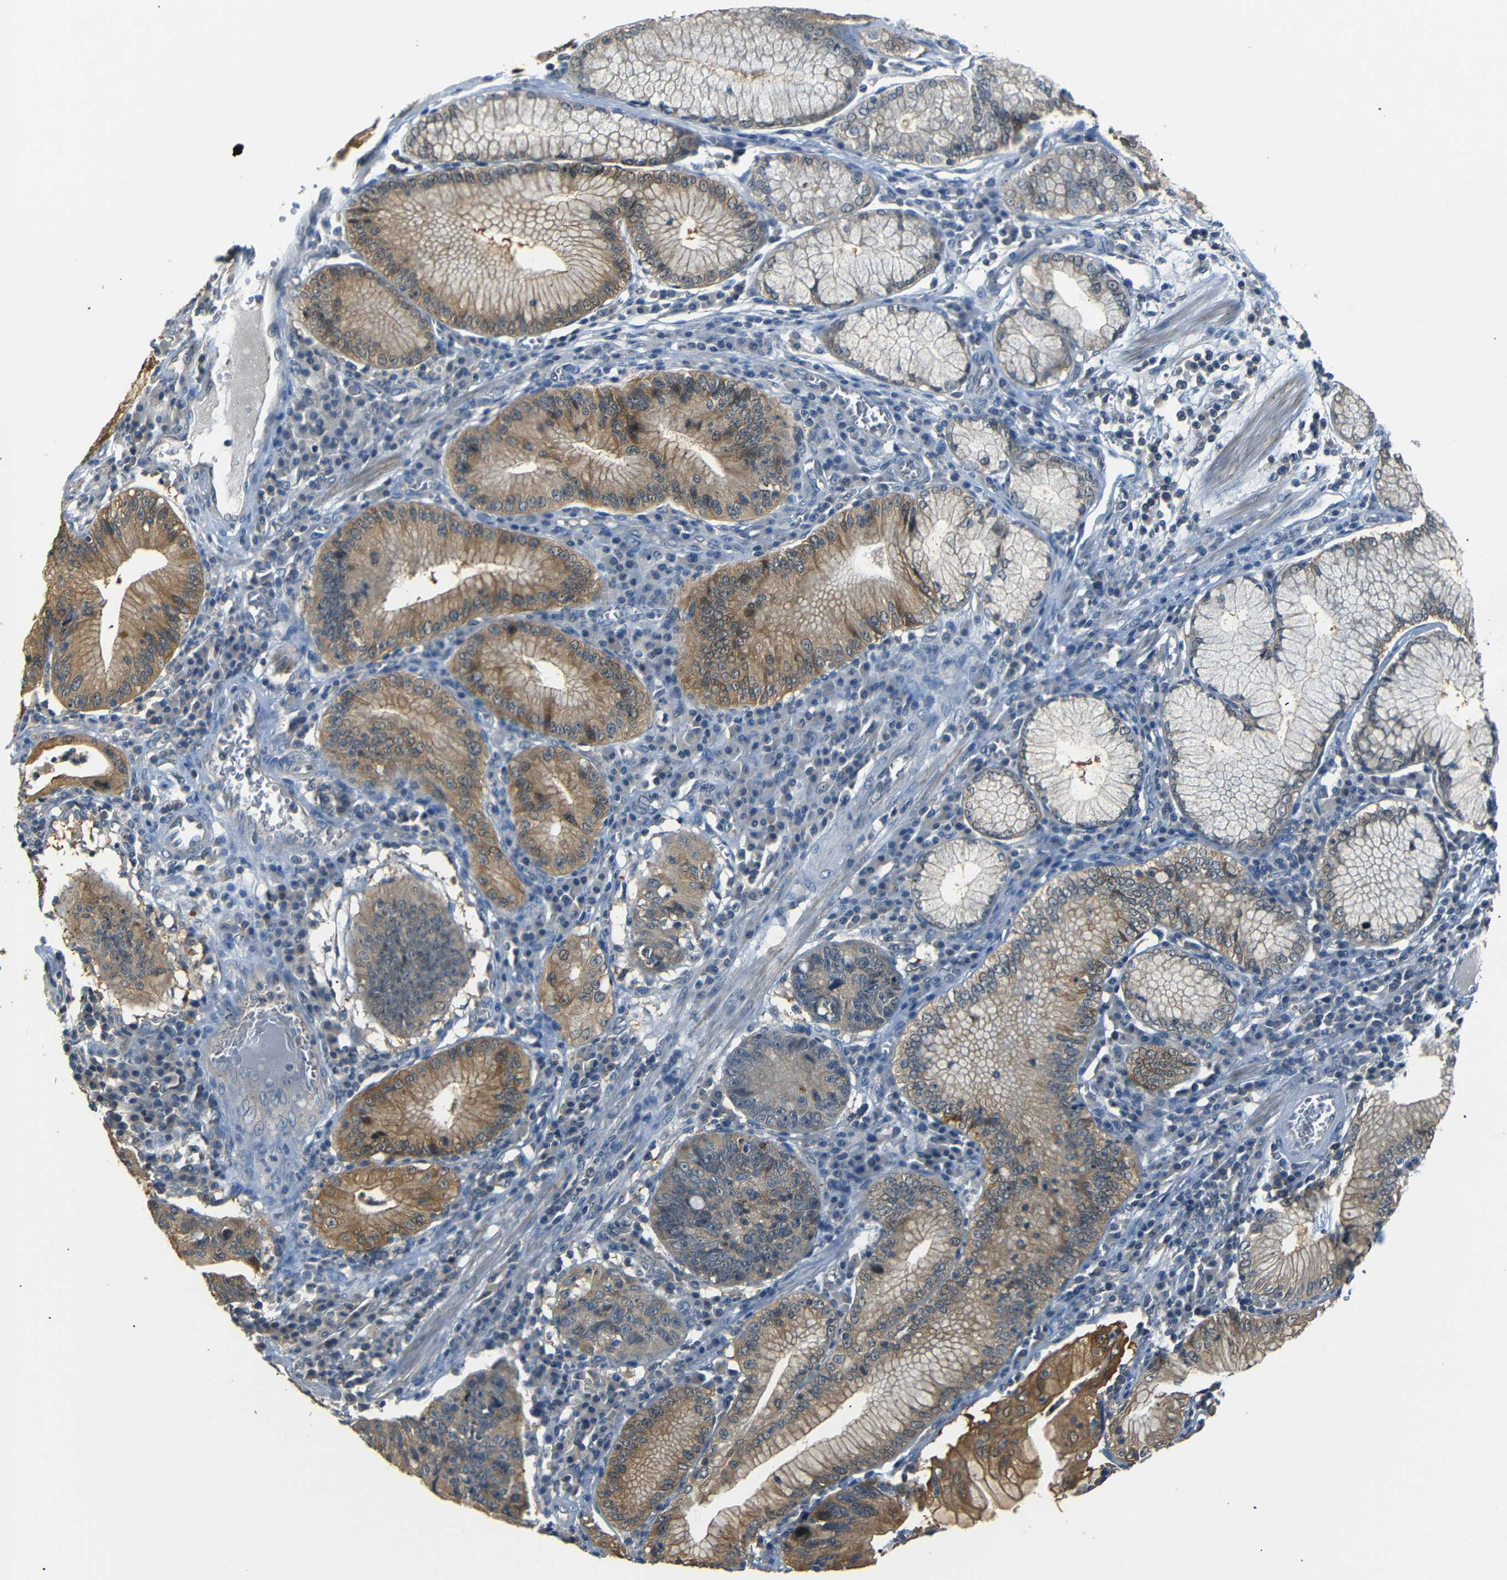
{"staining": {"intensity": "moderate", "quantity": "25%-75%", "location": "cytoplasmic/membranous"}, "tissue": "stomach cancer", "cell_type": "Tumor cells", "image_type": "cancer", "snomed": [{"axis": "morphology", "description": "Adenocarcinoma, NOS"}, {"axis": "topography", "description": "Stomach"}], "caption": "Moderate cytoplasmic/membranous protein staining is appreciated in approximately 25%-75% of tumor cells in stomach cancer.", "gene": "SFN", "patient": {"sex": "male", "age": 59}}